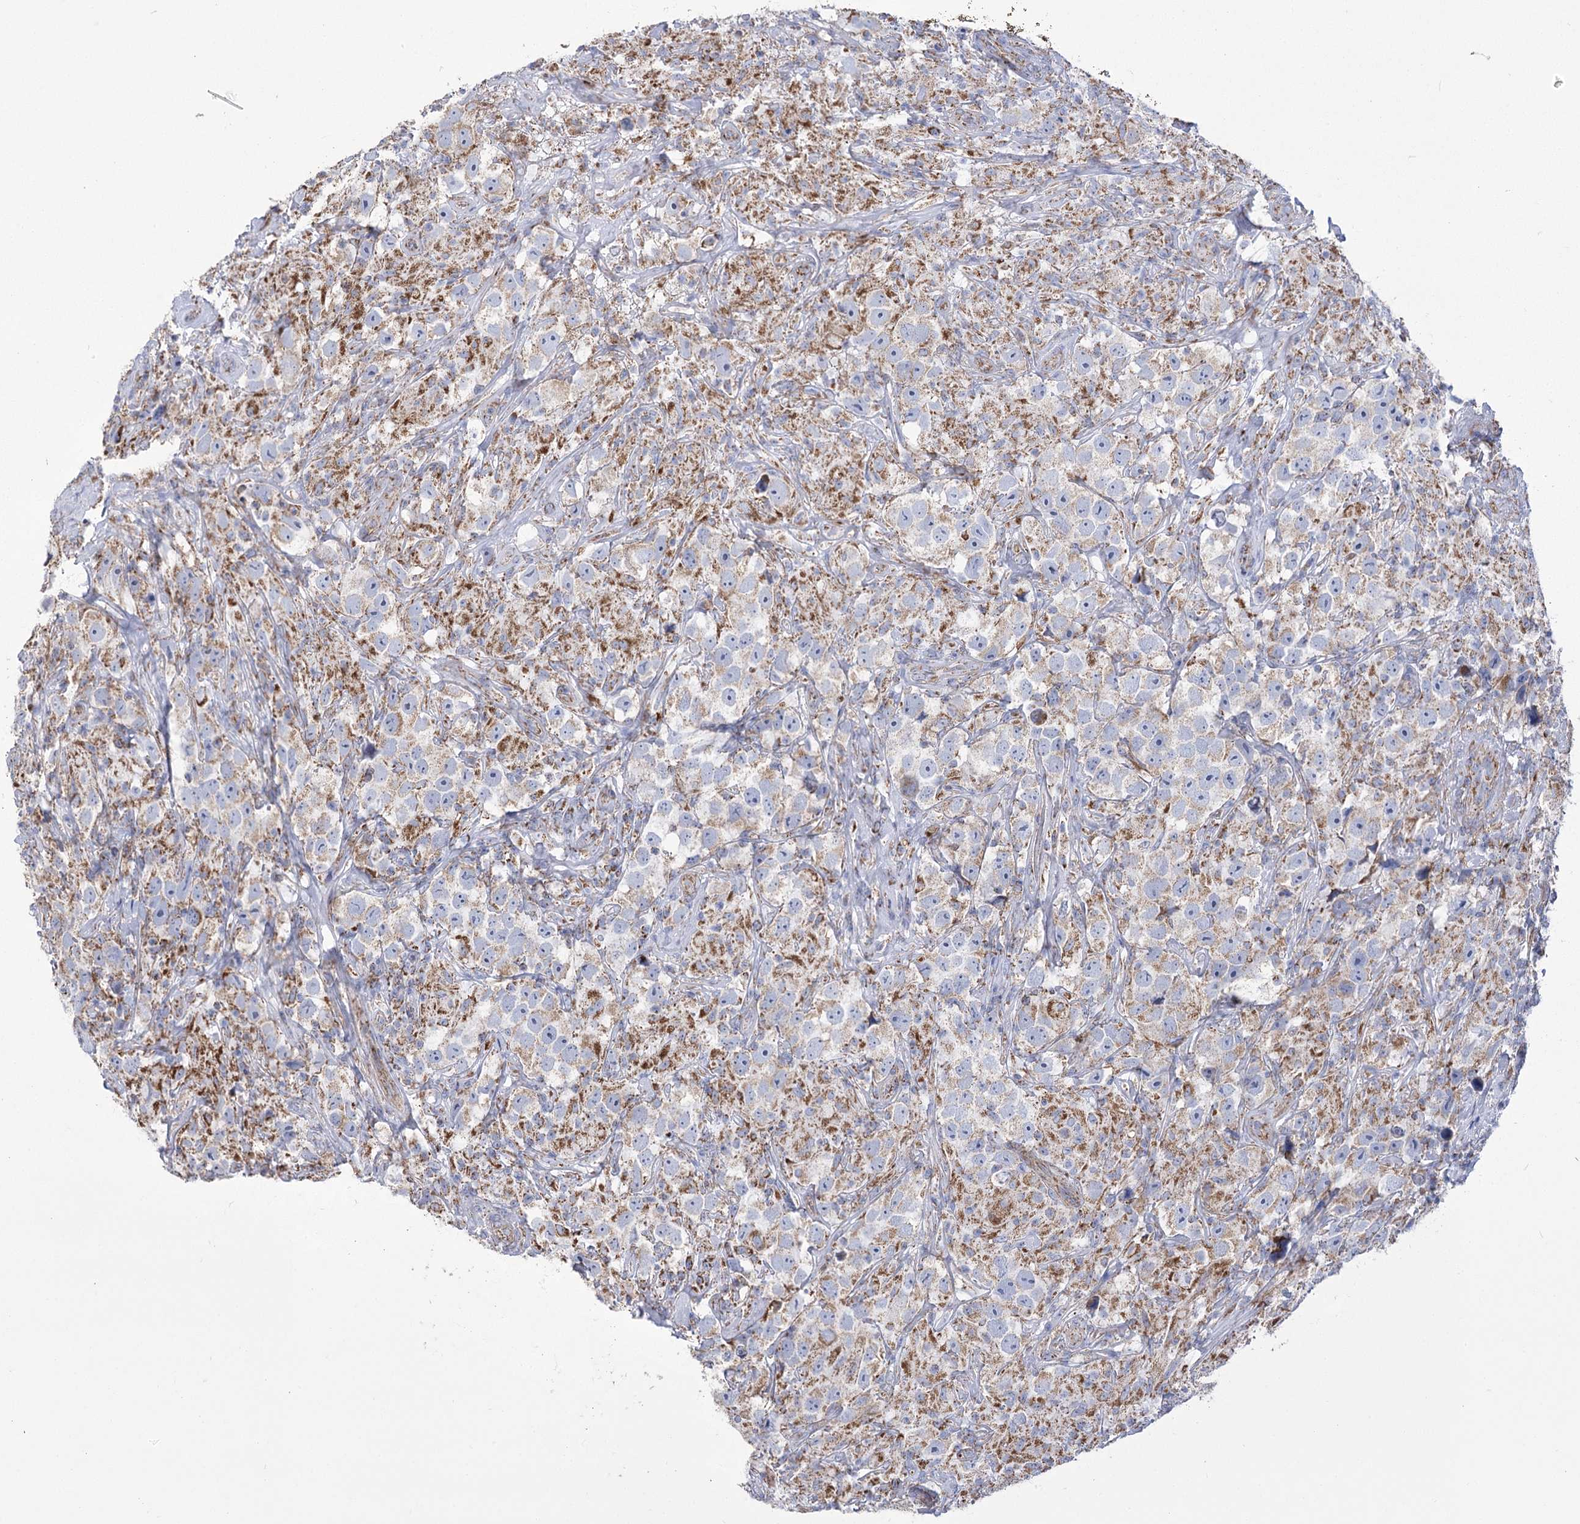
{"staining": {"intensity": "weak", "quantity": "25%-75%", "location": "cytoplasmic/membranous"}, "tissue": "testis cancer", "cell_type": "Tumor cells", "image_type": "cancer", "snomed": [{"axis": "morphology", "description": "Seminoma, NOS"}, {"axis": "topography", "description": "Testis"}], "caption": "The immunohistochemical stain shows weak cytoplasmic/membranous positivity in tumor cells of testis cancer tissue. (brown staining indicates protein expression, while blue staining denotes nuclei).", "gene": "PDHB", "patient": {"sex": "male", "age": 49}}